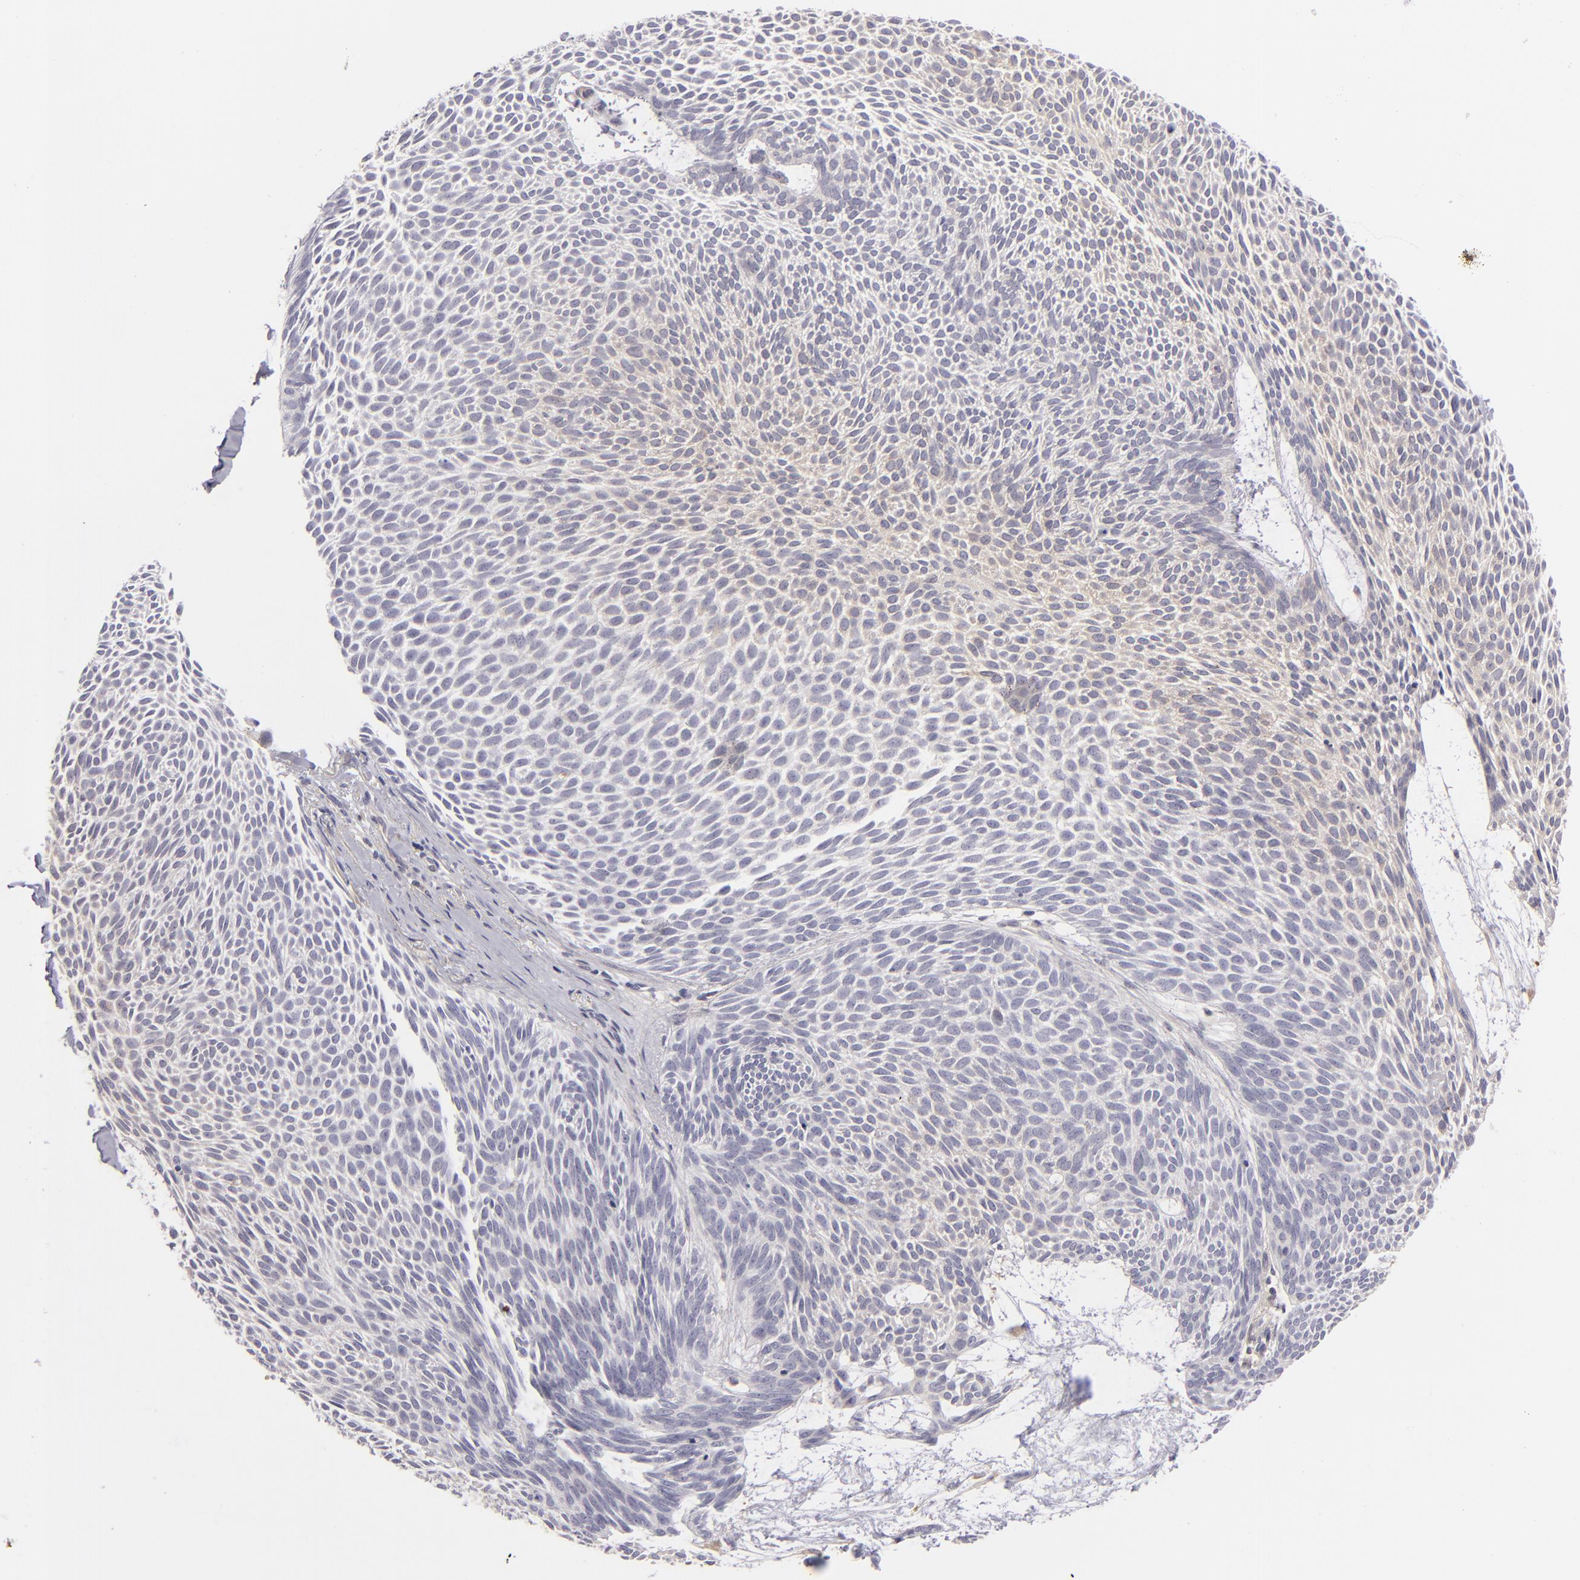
{"staining": {"intensity": "weak", "quantity": "<25%", "location": "cytoplasmic/membranous"}, "tissue": "skin cancer", "cell_type": "Tumor cells", "image_type": "cancer", "snomed": [{"axis": "morphology", "description": "Basal cell carcinoma"}, {"axis": "topography", "description": "Skin"}], "caption": "Immunohistochemistry of human basal cell carcinoma (skin) shows no staining in tumor cells. Brightfield microscopy of IHC stained with DAB (3,3'-diaminobenzidine) (brown) and hematoxylin (blue), captured at high magnification.", "gene": "MMP10", "patient": {"sex": "male", "age": 84}}